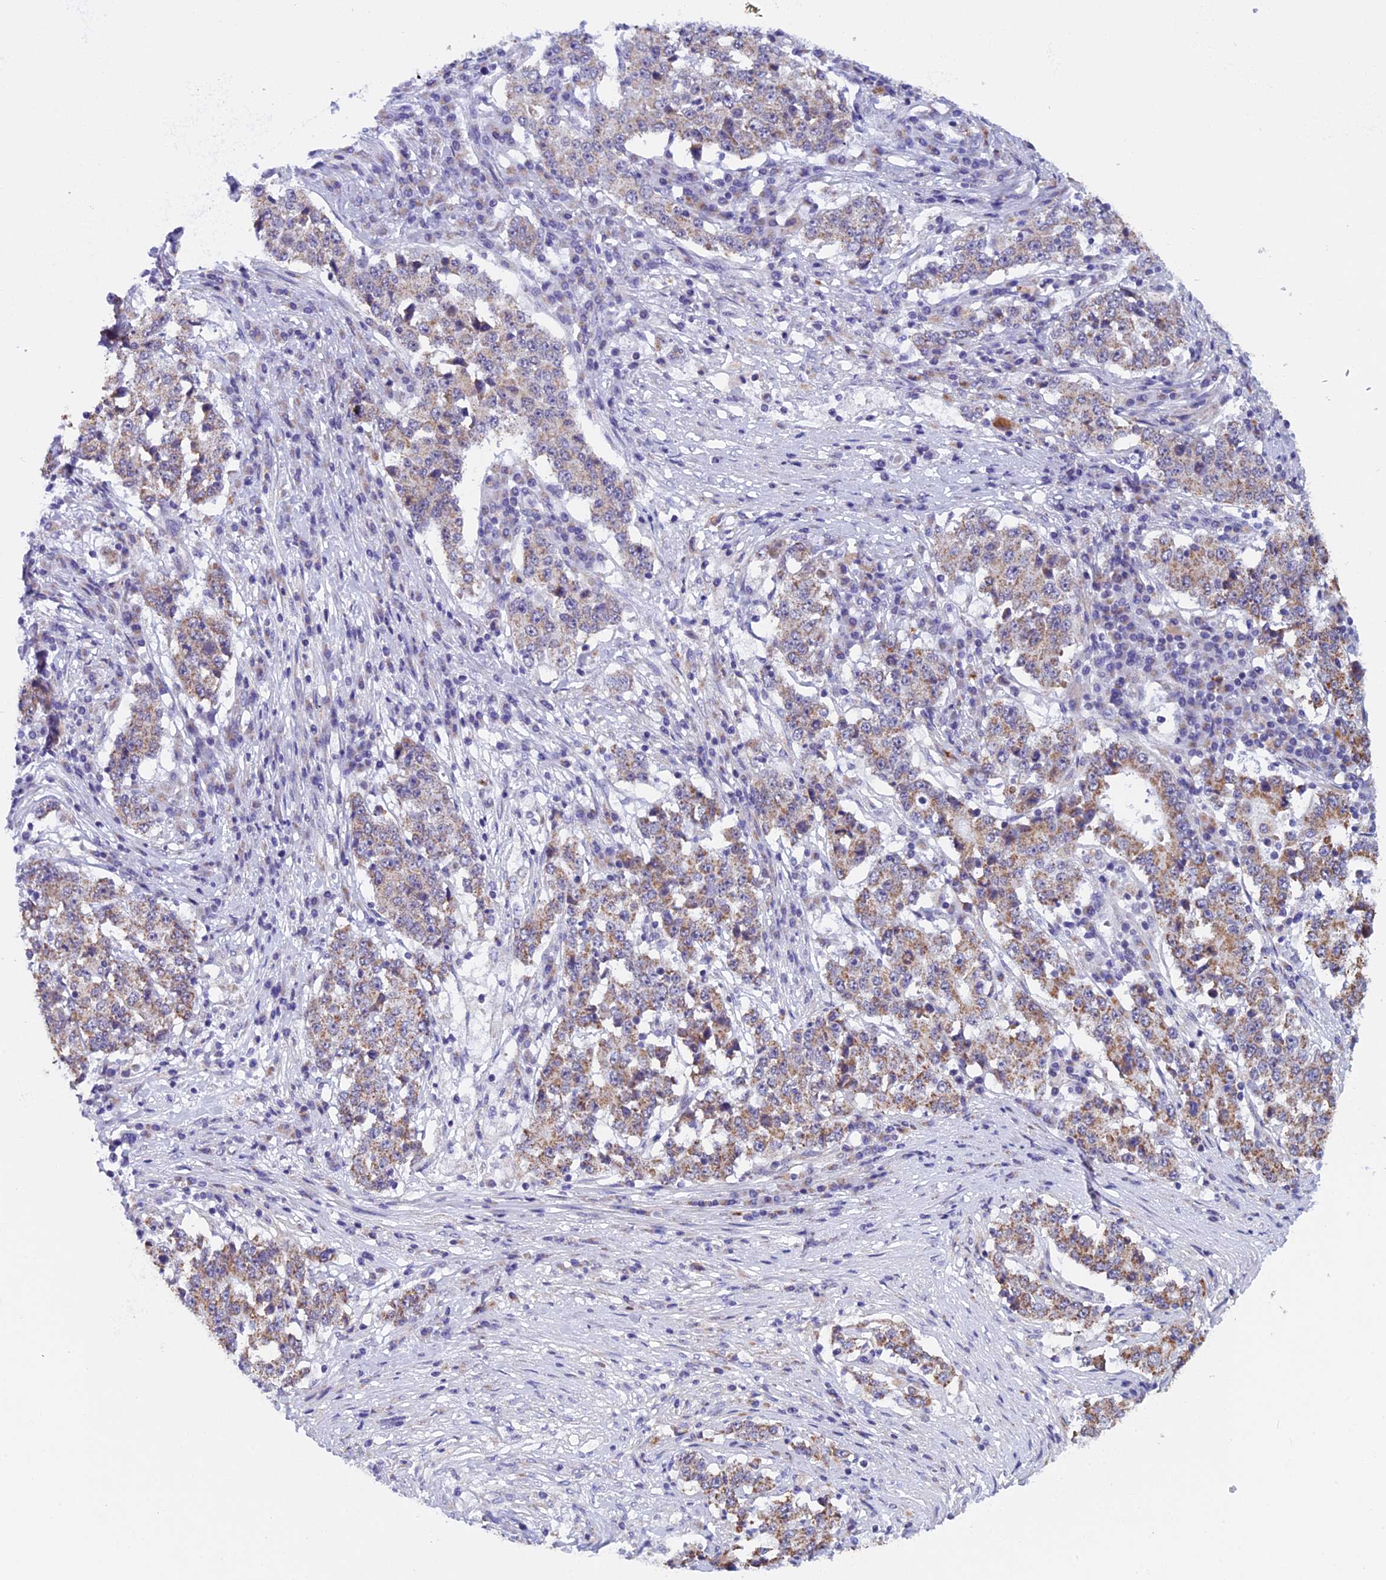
{"staining": {"intensity": "moderate", "quantity": ">75%", "location": "cytoplasmic/membranous"}, "tissue": "stomach cancer", "cell_type": "Tumor cells", "image_type": "cancer", "snomed": [{"axis": "morphology", "description": "Adenocarcinoma, NOS"}, {"axis": "topography", "description": "Stomach"}], "caption": "Immunohistochemical staining of human adenocarcinoma (stomach) demonstrates medium levels of moderate cytoplasmic/membranous protein positivity in about >75% of tumor cells. The staining was performed using DAB (3,3'-diaminobenzidine) to visualize the protein expression in brown, while the nuclei were stained in blue with hematoxylin (Magnification: 20x).", "gene": "ZNF317", "patient": {"sex": "male", "age": 59}}